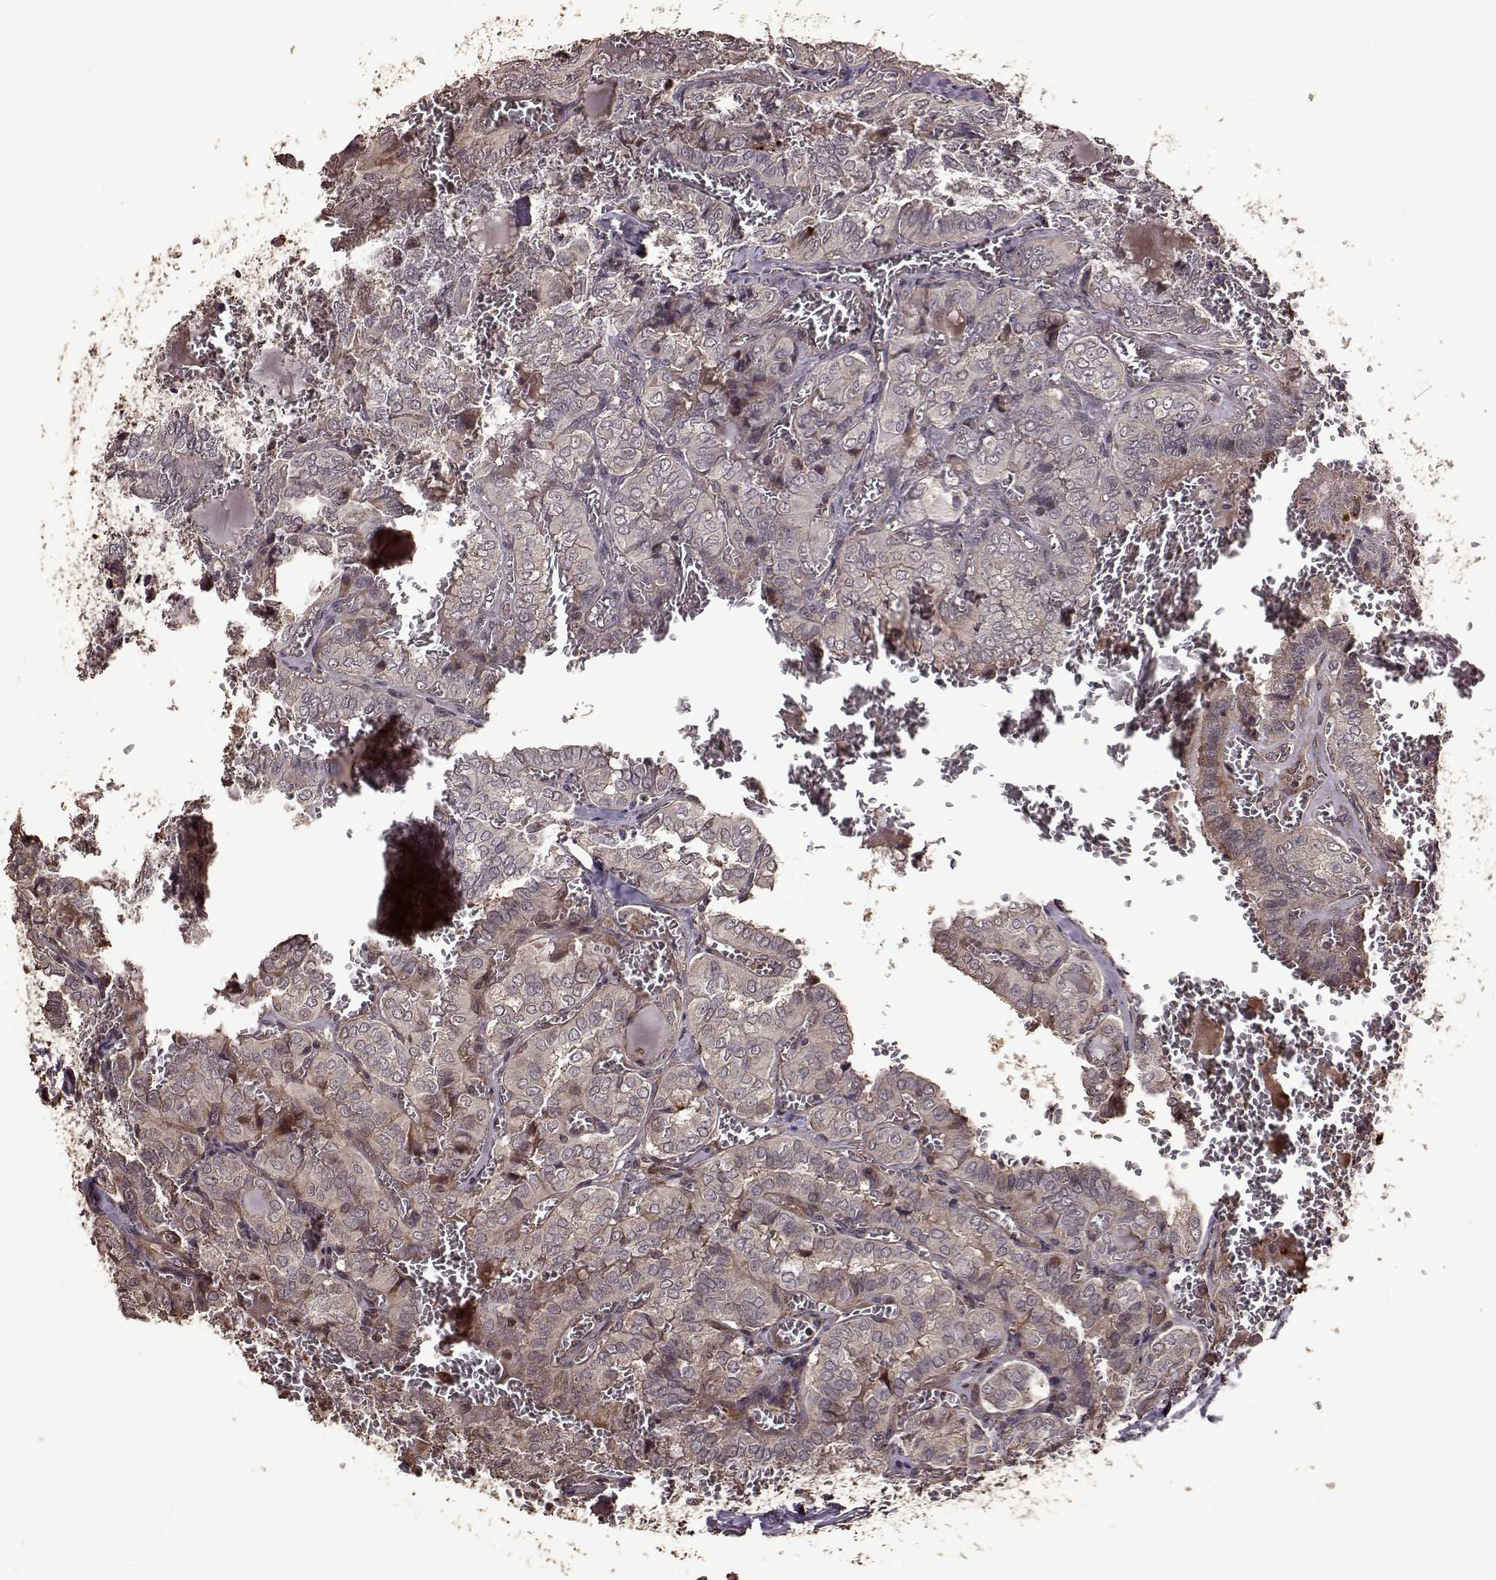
{"staining": {"intensity": "weak", "quantity": "<25%", "location": "cytoplasmic/membranous"}, "tissue": "thyroid cancer", "cell_type": "Tumor cells", "image_type": "cancer", "snomed": [{"axis": "morphology", "description": "Papillary adenocarcinoma, NOS"}, {"axis": "topography", "description": "Thyroid gland"}], "caption": "IHC micrograph of papillary adenocarcinoma (thyroid) stained for a protein (brown), which shows no expression in tumor cells. (Immunohistochemistry, brightfield microscopy, high magnification).", "gene": "FBXW11", "patient": {"sex": "female", "age": 41}}